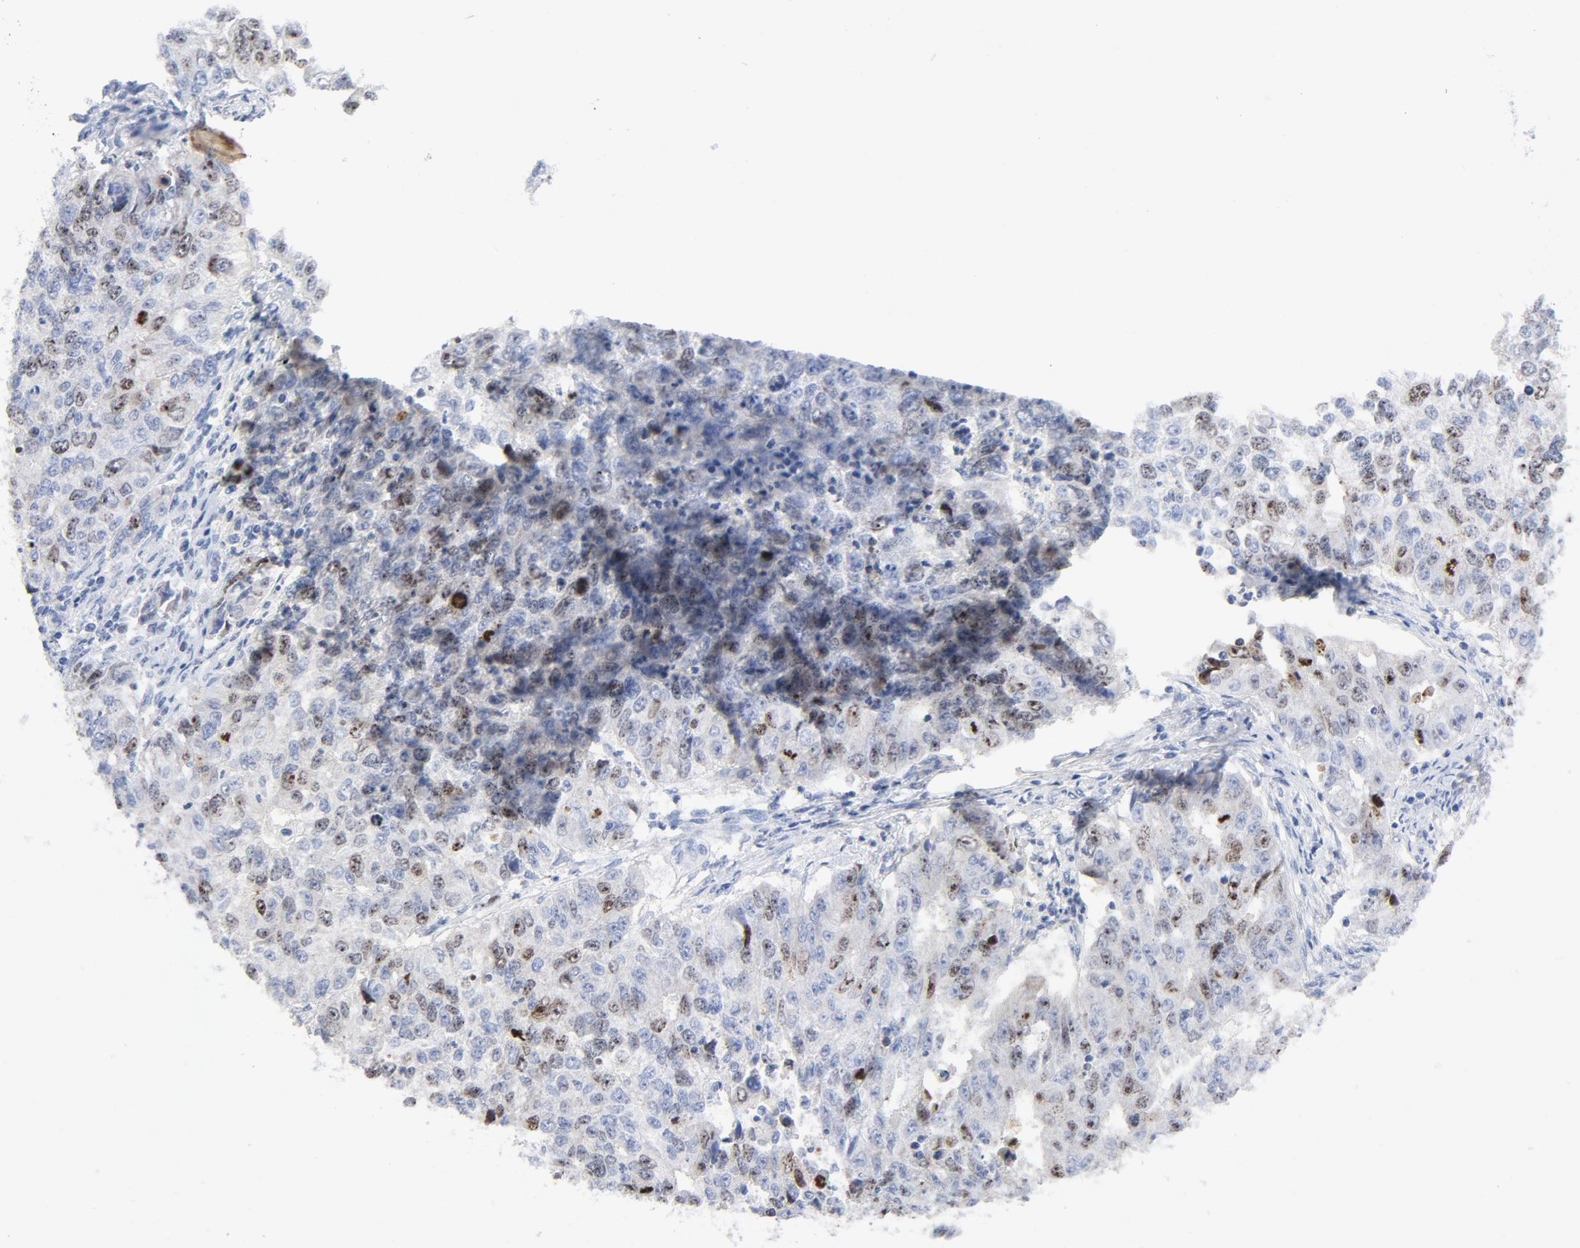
{"staining": {"intensity": "moderate", "quantity": "<25%", "location": "nuclear"}, "tissue": "endometrial cancer", "cell_type": "Tumor cells", "image_type": "cancer", "snomed": [{"axis": "morphology", "description": "Adenocarcinoma, NOS"}, {"axis": "topography", "description": "Endometrium"}], "caption": "Protein positivity by IHC exhibits moderate nuclear expression in about <25% of tumor cells in endometrial adenocarcinoma.", "gene": "BIRC5", "patient": {"sex": "female", "age": 42}}